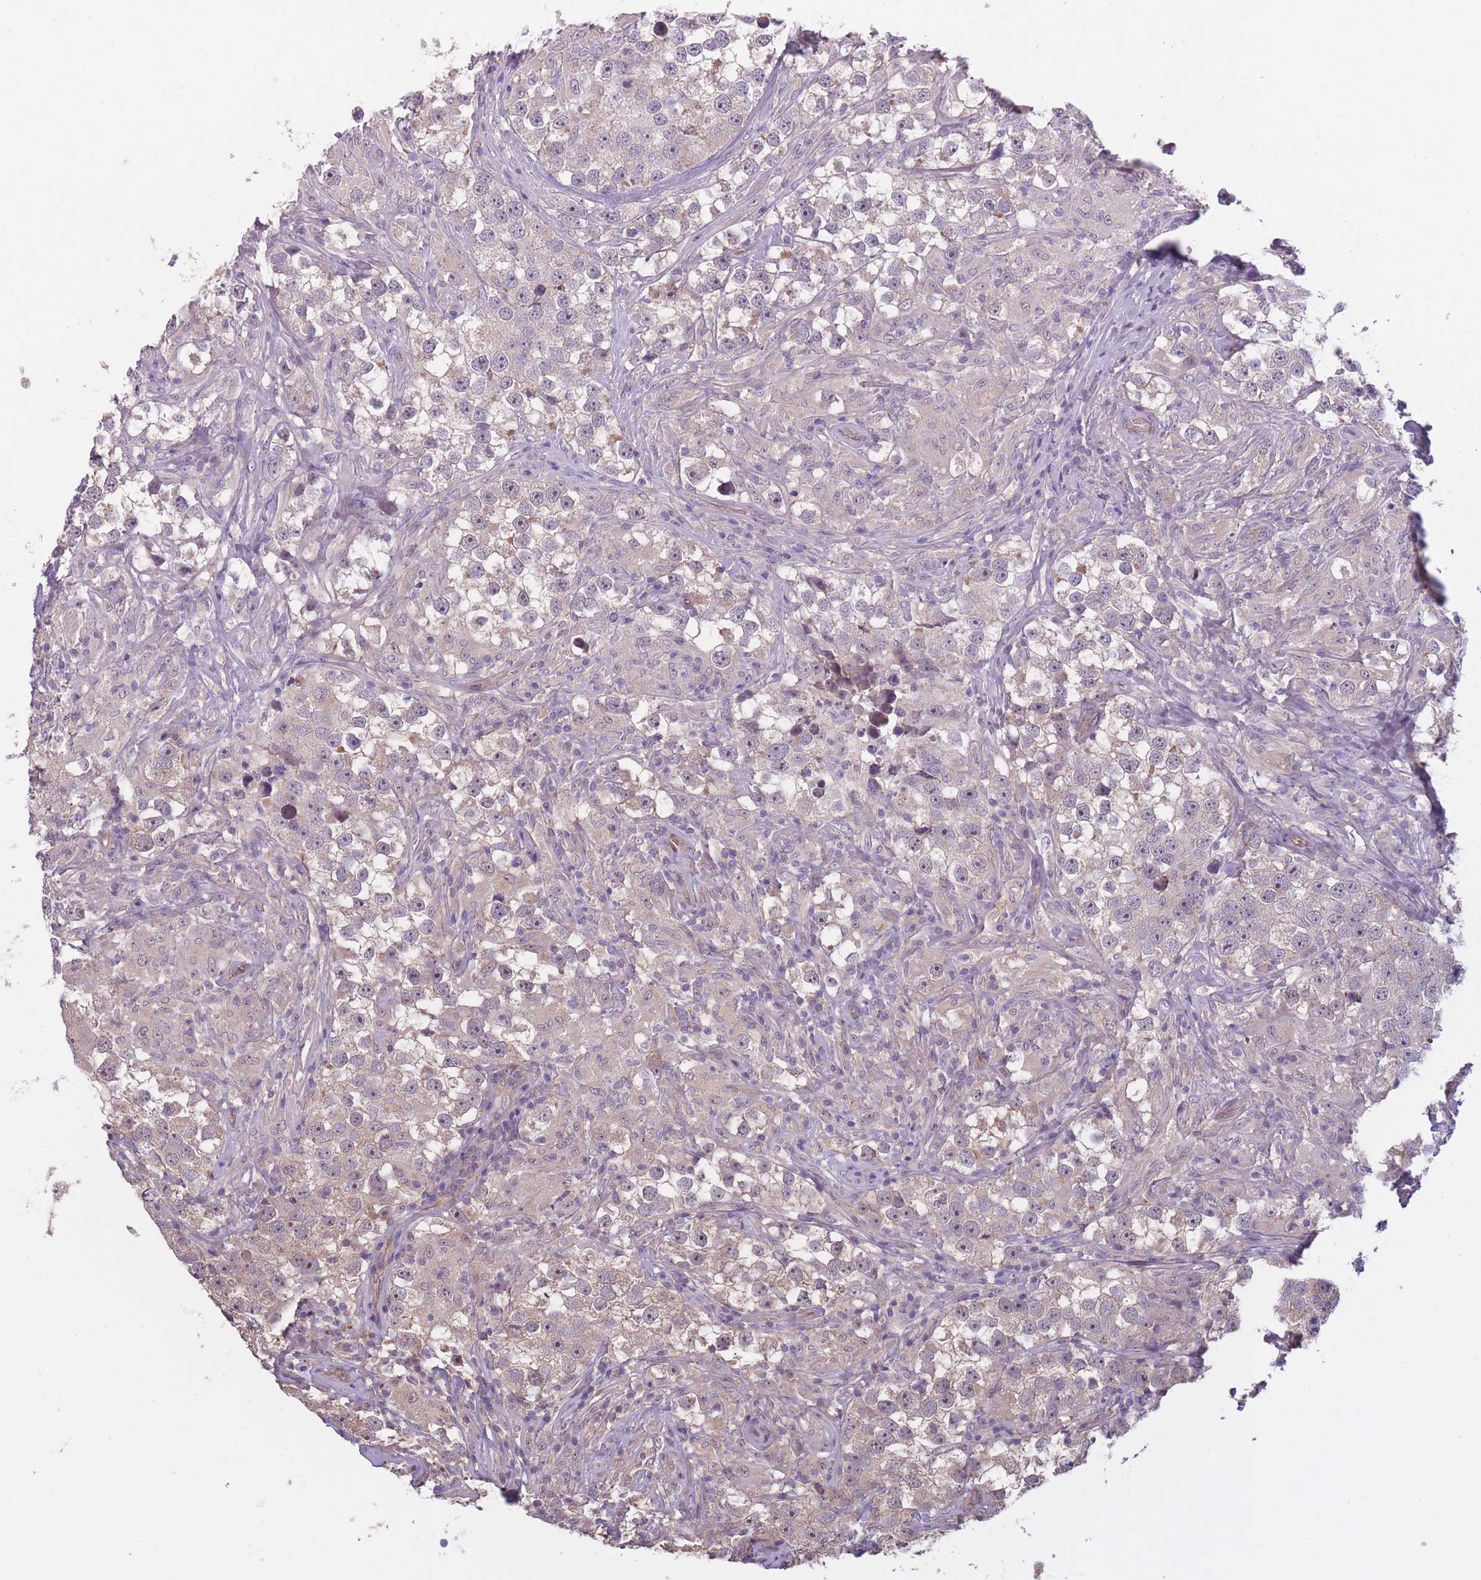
{"staining": {"intensity": "weak", "quantity": "25%-75%", "location": "cytoplasmic/membranous,nuclear"}, "tissue": "testis cancer", "cell_type": "Tumor cells", "image_type": "cancer", "snomed": [{"axis": "morphology", "description": "Seminoma, NOS"}, {"axis": "topography", "description": "Testis"}], "caption": "This histopathology image shows seminoma (testis) stained with immunohistochemistry to label a protein in brown. The cytoplasmic/membranous and nuclear of tumor cells show weak positivity for the protein. Nuclei are counter-stained blue.", "gene": "KIAA1755", "patient": {"sex": "male", "age": 46}}